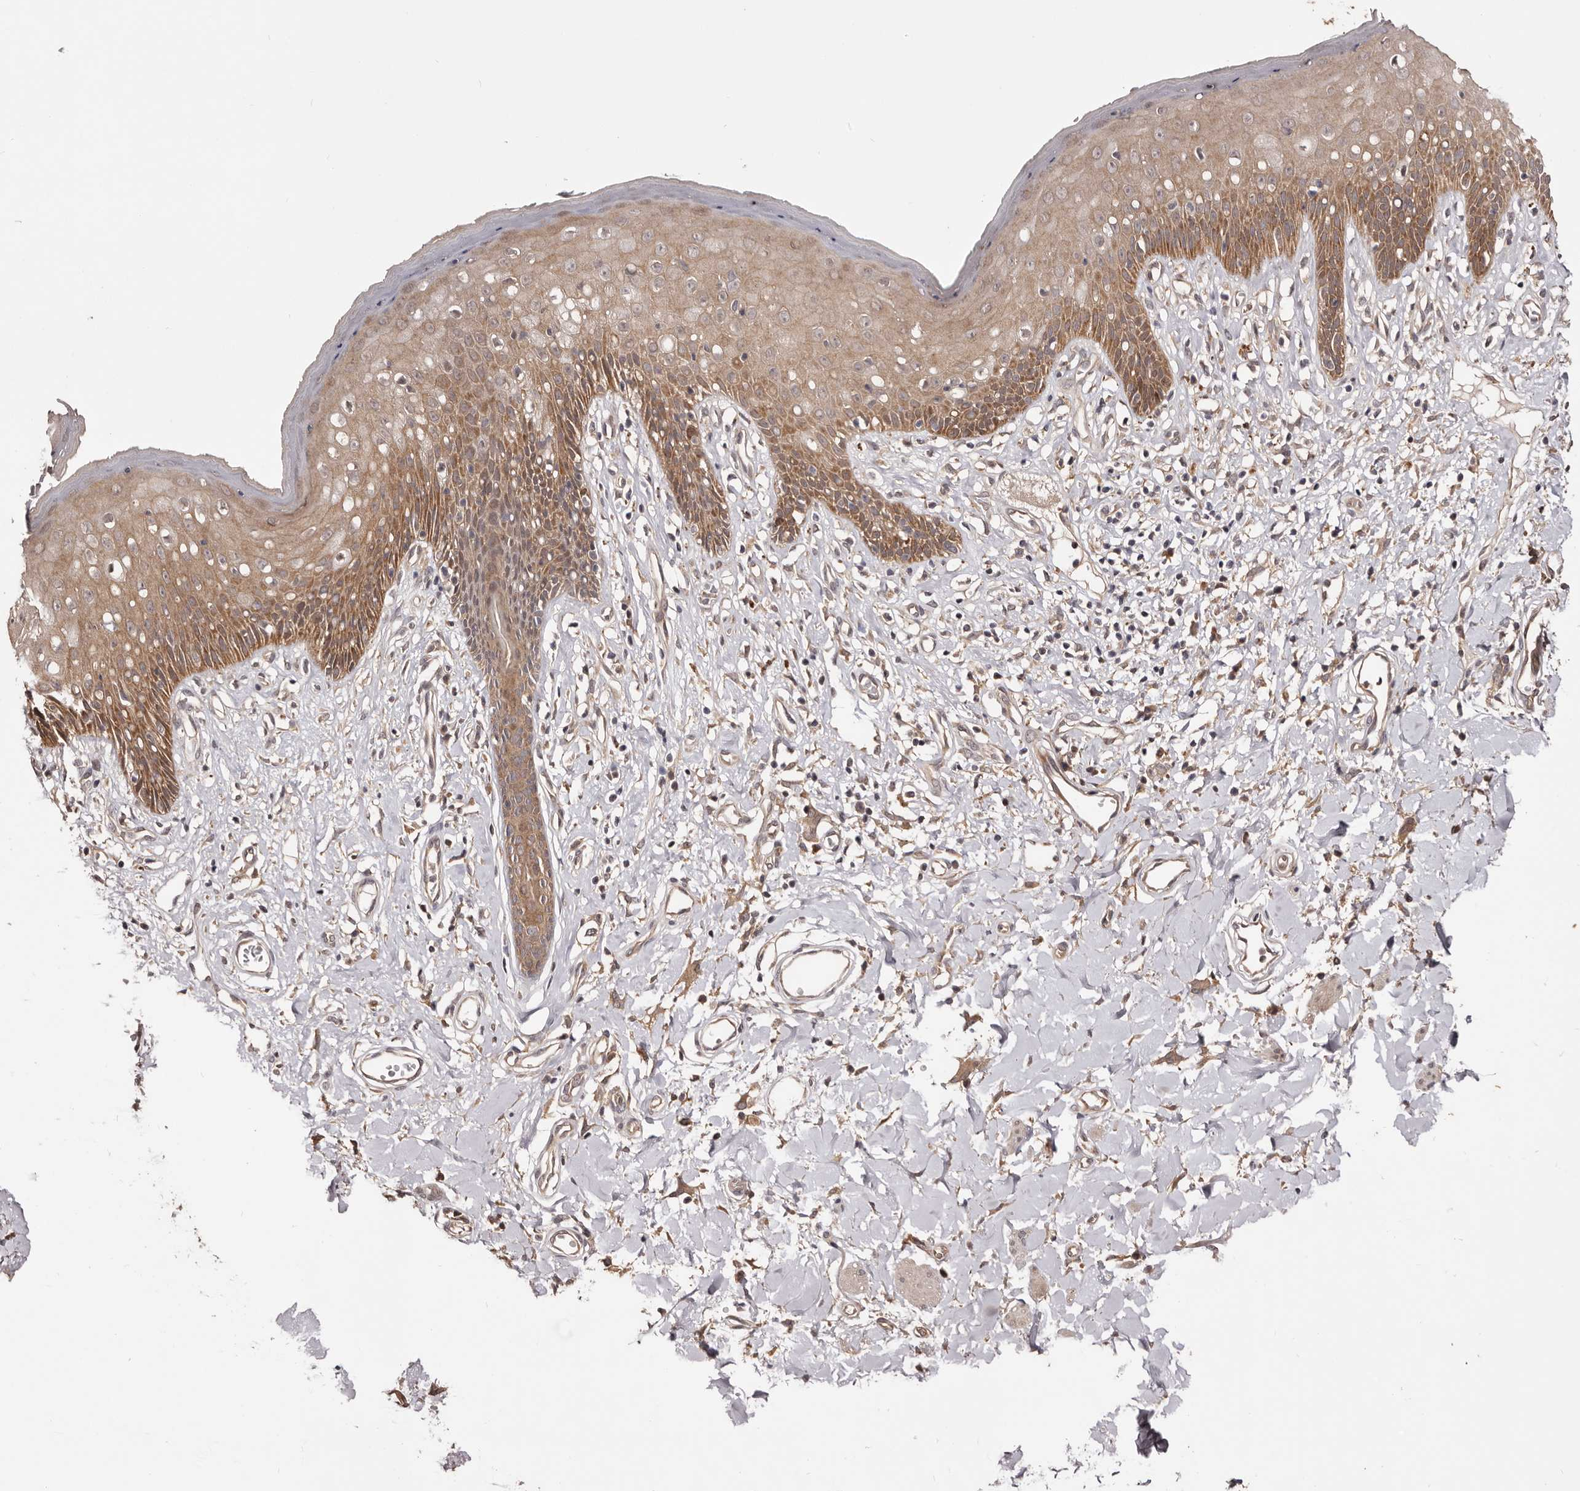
{"staining": {"intensity": "moderate", "quantity": ">75%", "location": "cytoplasmic/membranous"}, "tissue": "skin", "cell_type": "Epidermal cells", "image_type": "normal", "snomed": [{"axis": "morphology", "description": "Normal tissue, NOS"}, {"axis": "morphology", "description": "Squamous cell carcinoma, NOS"}, {"axis": "topography", "description": "Vulva"}], "caption": "This micrograph reveals immunohistochemistry staining of unremarkable human skin, with medium moderate cytoplasmic/membranous expression in about >75% of epidermal cells.", "gene": "MDP1", "patient": {"sex": "female", "age": 85}}